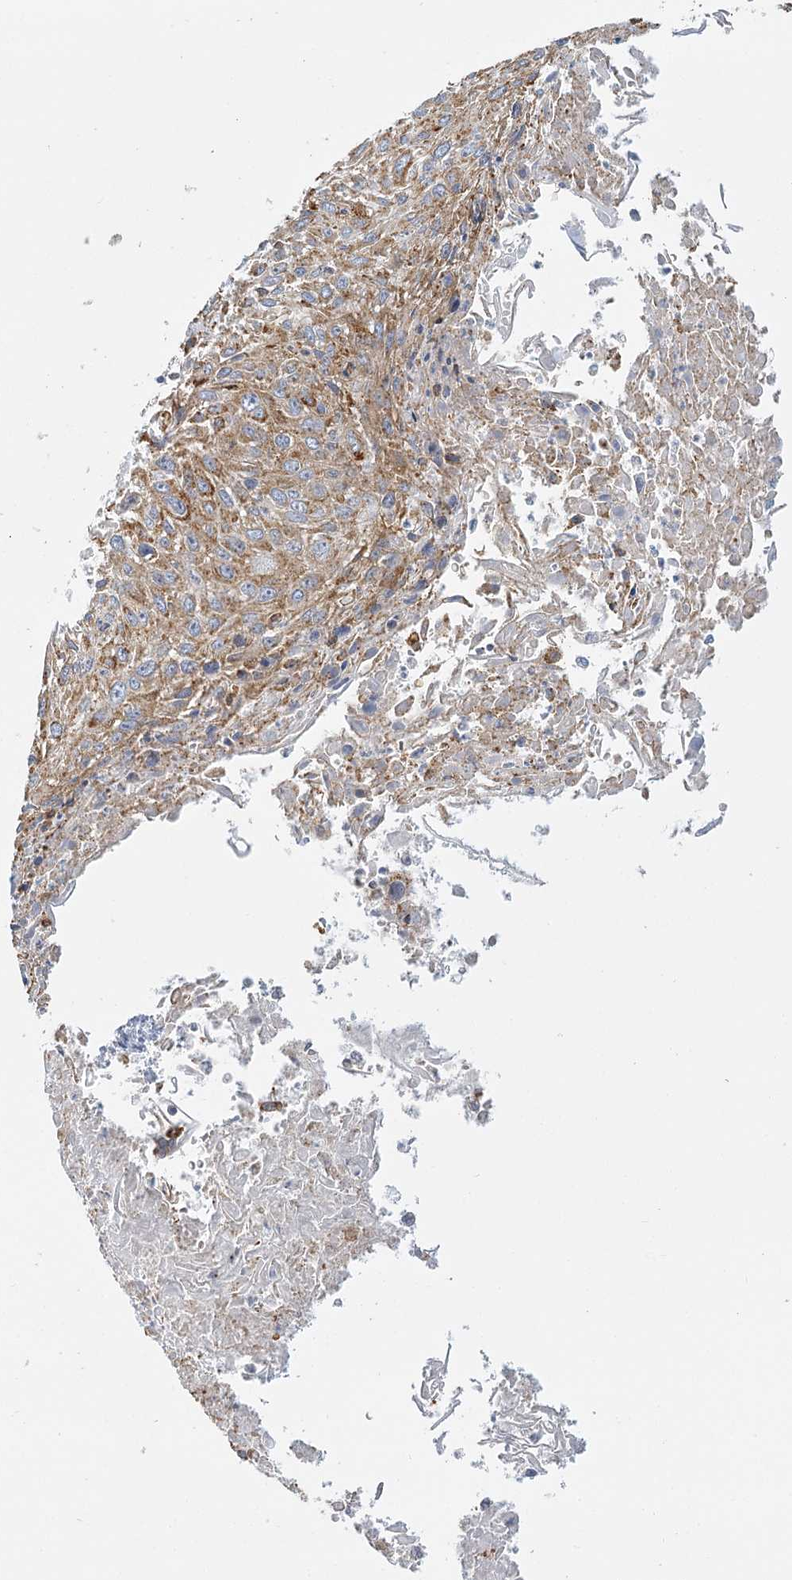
{"staining": {"intensity": "moderate", "quantity": "25%-75%", "location": "cytoplasmic/membranous"}, "tissue": "cervical cancer", "cell_type": "Tumor cells", "image_type": "cancer", "snomed": [{"axis": "morphology", "description": "Squamous cell carcinoma, NOS"}, {"axis": "topography", "description": "Cervix"}], "caption": "Tumor cells show medium levels of moderate cytoplasmic/membranous staining in about 25%-75% of cells in squamous cell carcinoma (cervical).", "gene": "TAS1R1", "patient": {"sex": "female", "age": 51}}